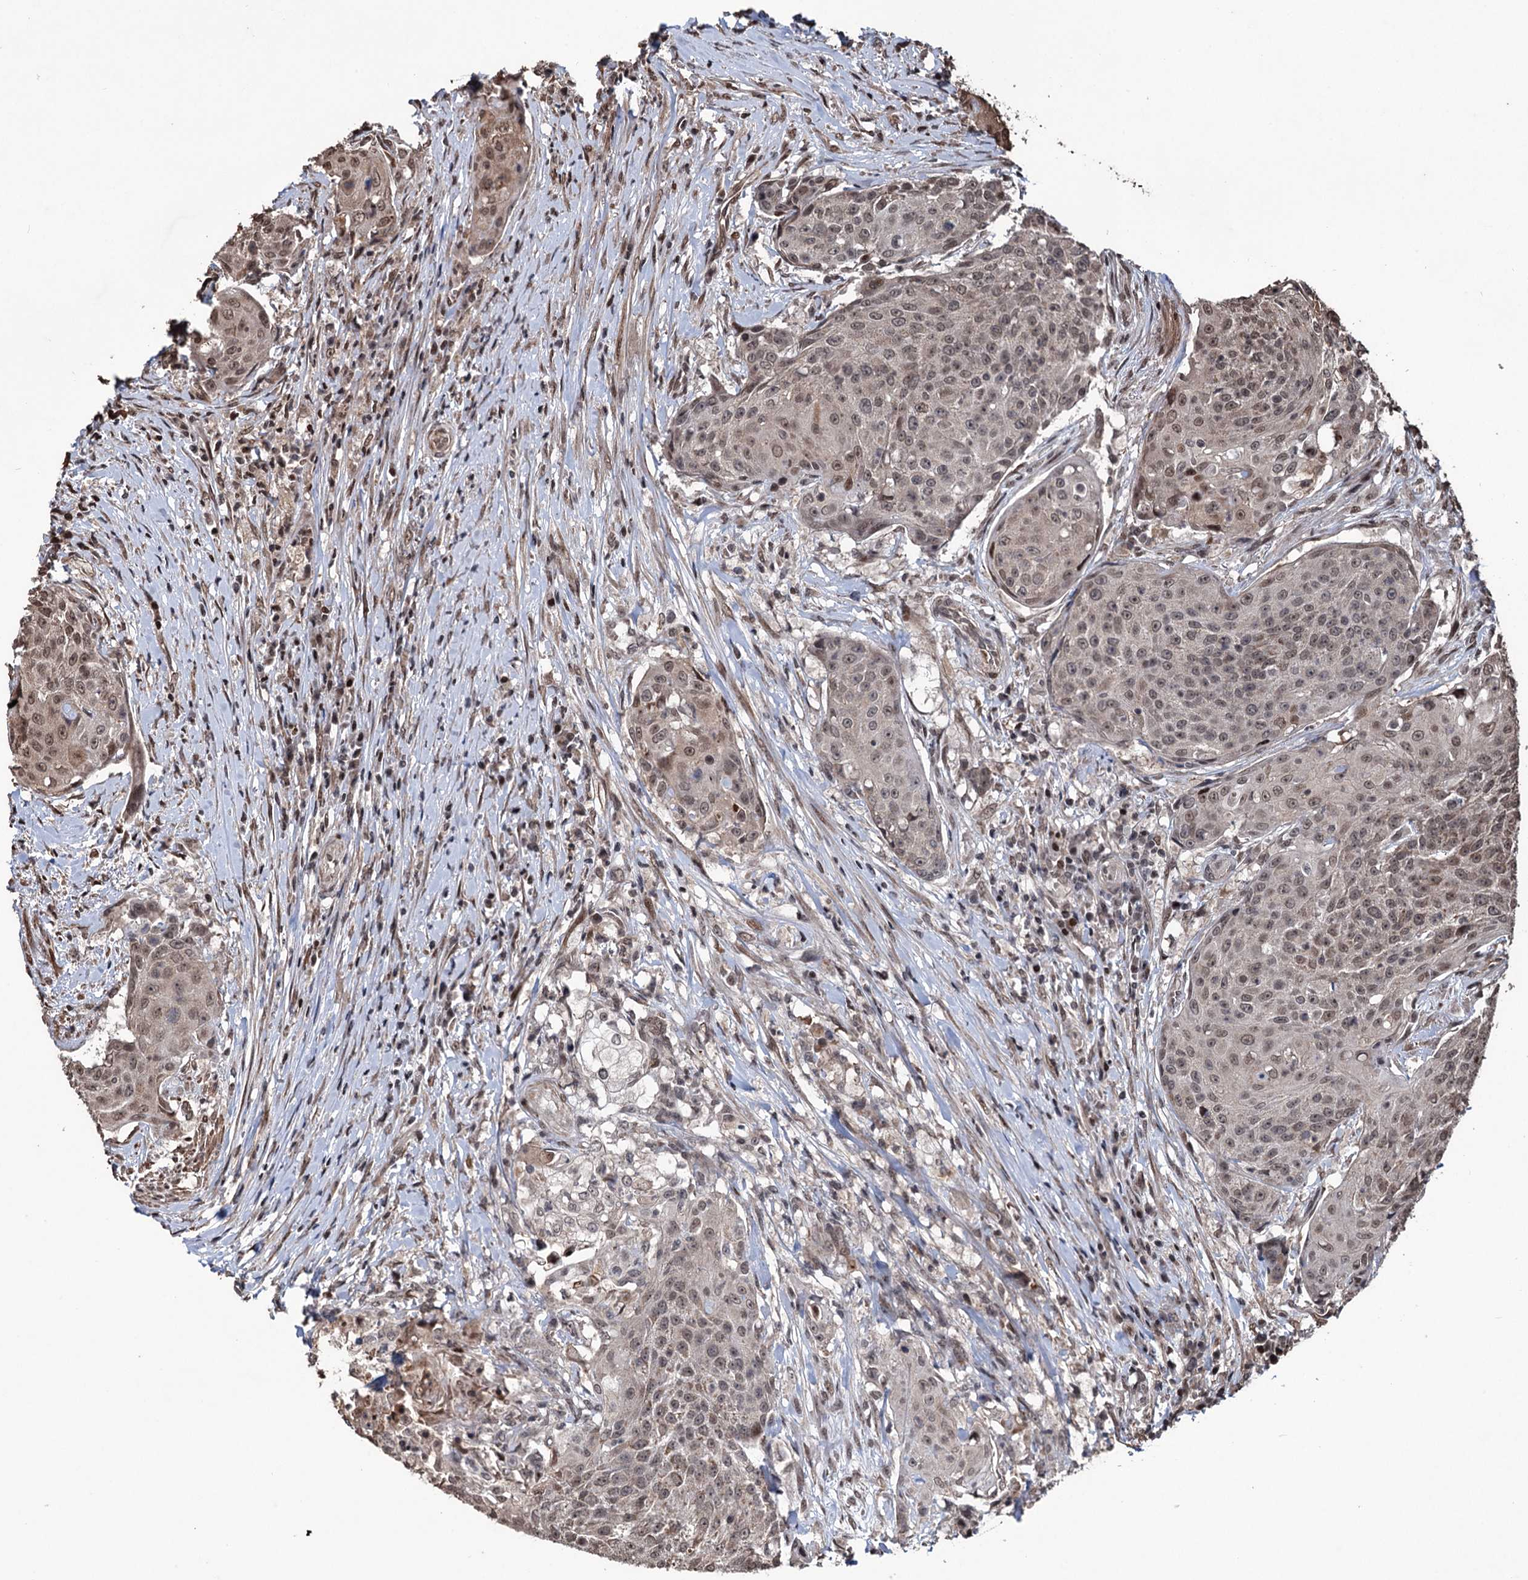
{"staining": {"intensity": "moderate", "quantity": "25%-75%", "location": "cytoplasmic/membranous,nuclear"}, "tissue": "urothelial cancer", "cell_type": "Tumor cells", "image_type": "cancer", "snomed": [{"axis": "morphology", "description": "Urothelial carcinoma, High grade"}, {"axis": "topography", "description": "Urinary bladder"}], "caption": "Moderate cytoplasmic/membranous and nuclear positivity for a protein is appreciated in approximately 25%-75% of tumor cells of urothelial cancer using immunohistochemistry (IHC).", "gene": "EYA4", "patient": {"sex": "female", "age": 63}}